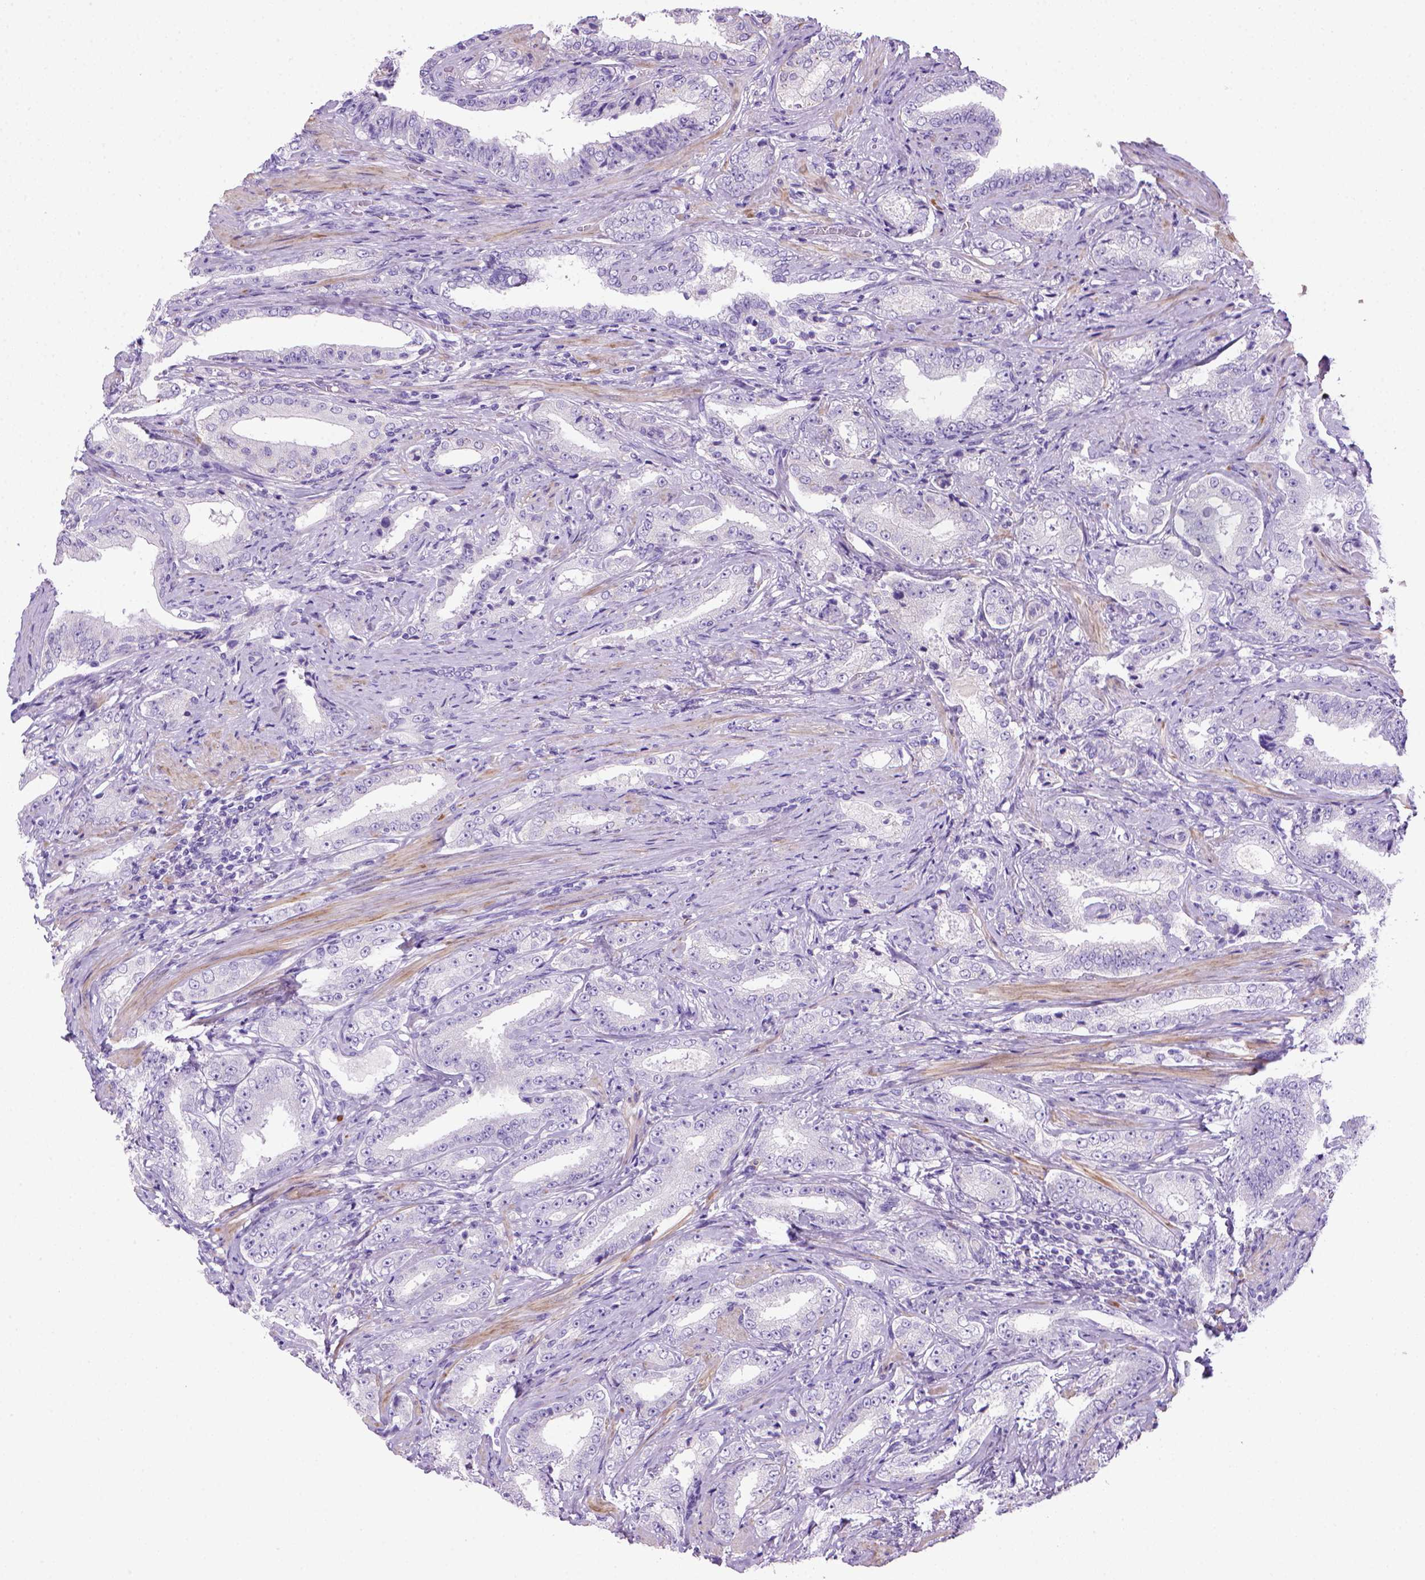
{"staining": {"intensity": "negative", "quantity": "none", "location": "none"}, "tissue": "prostate cancer", "cell_type": "Tumor cells", "image_type": "cancer", "snomed": [{"axis": "morphology", "description": "Adenocarcinoma, Low grade"}, {"axis": "topography", "description": "Prostate and seminal vesicle, NOS"}], "caption": "High magnification brightfield microscopy of prostate cancer stained with DAB (brown) and counterstained with hematoxylin (blue): tumor cells show no significant positivity. The staining is performed using DAB brown chromogen with nuclei counter-stained in using hematoxylin.", "gene": "ARHGEF33", "patient": {"sex": "male", "age": 61}}